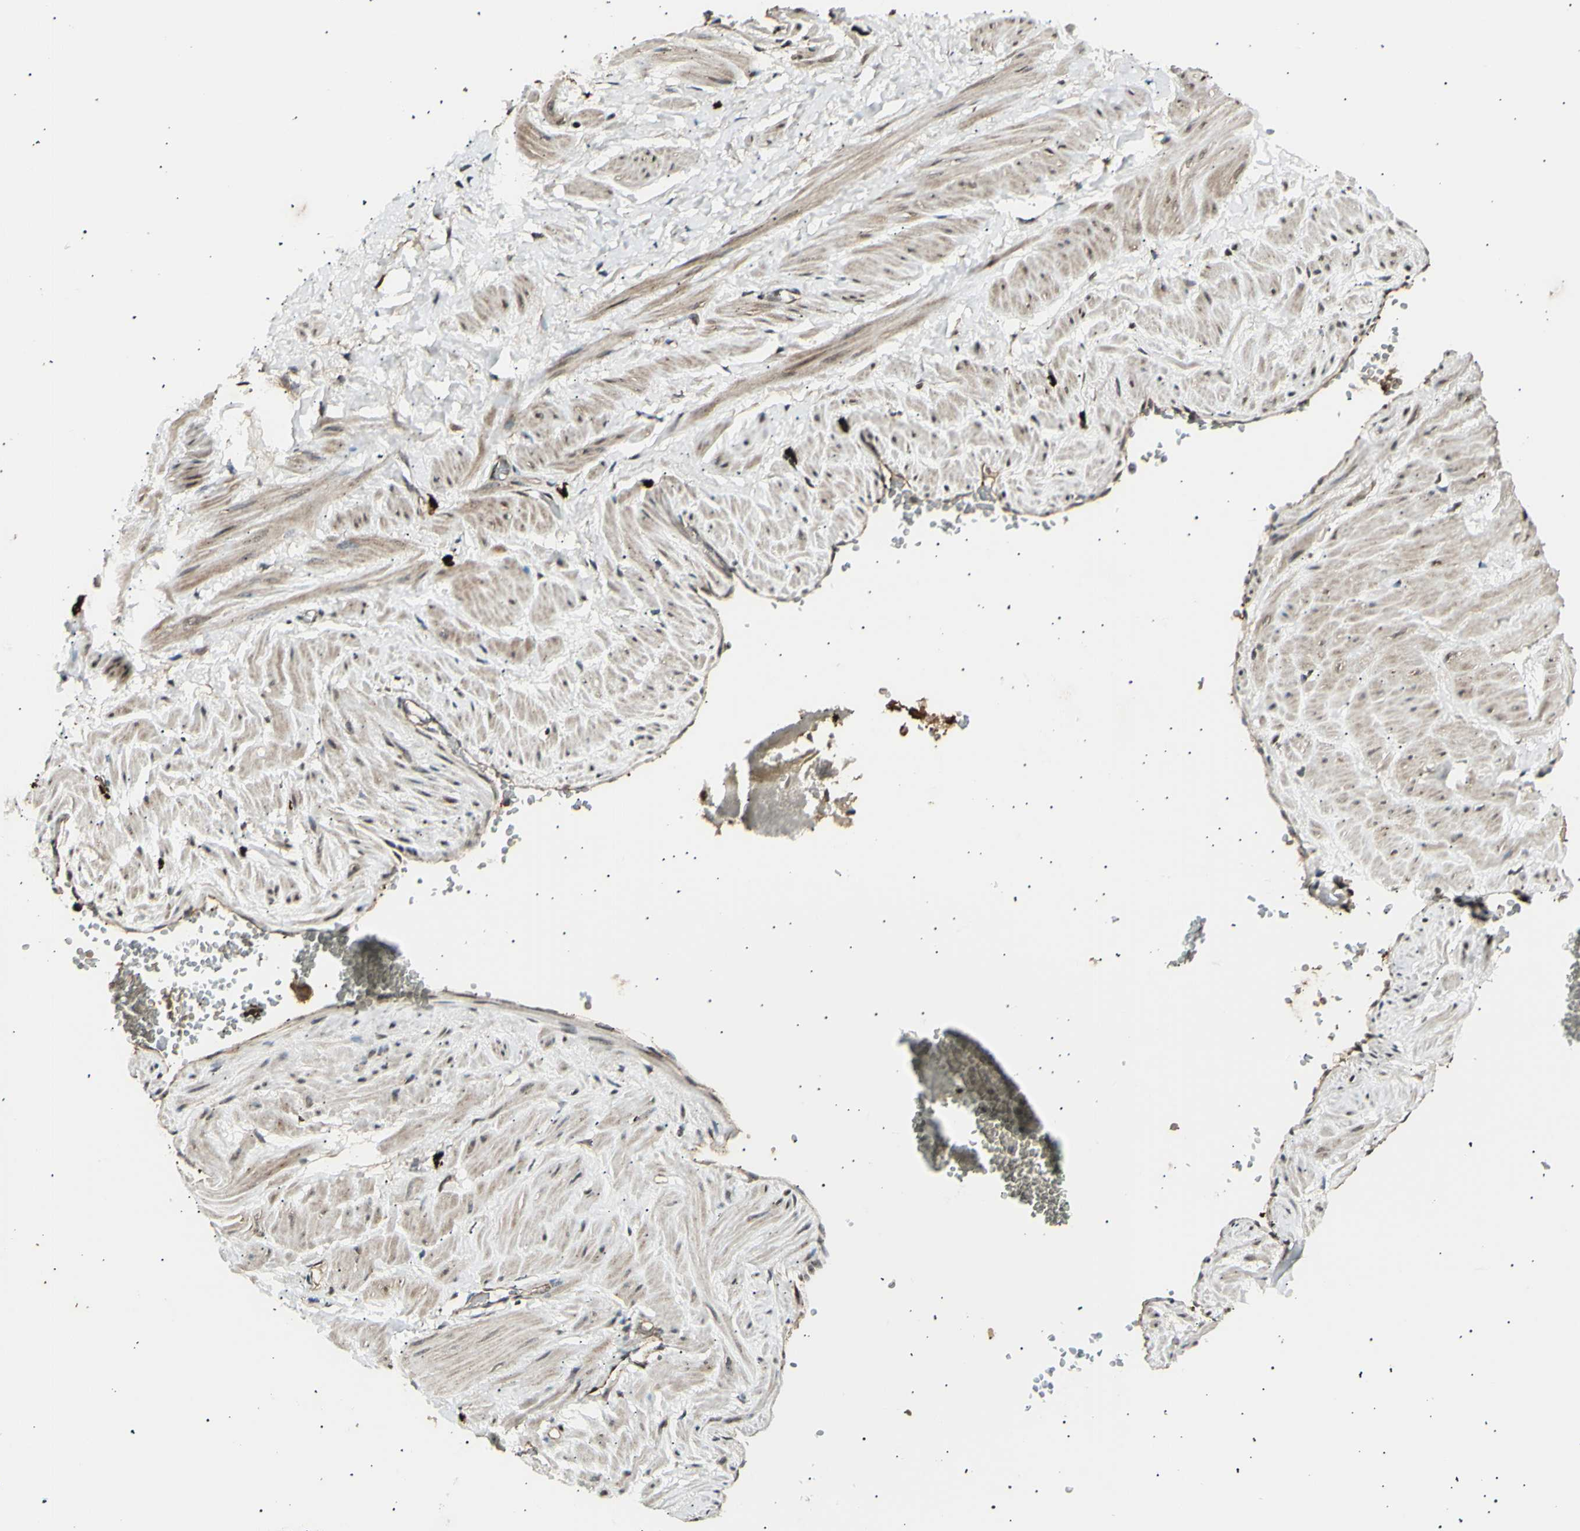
{"staining": {"intensity": "moderate", "quantity": ">75%", "location": "cytoplasmic/membranous"}, "tissue": "adipose tissue", "cell_type": "Adipocytes", "image_type": "normal", "snomed": [{"axis": "morphology", "description": "Normal tissue, NOS"}, {"axis": "topography", "description": "Soft tissue"}, {"axis": "topography", "description": "Vascular tissue"}], "caption": "High-power microscopy captured an IHC histopathology image of unremarkable adipose tissue, revealing moderate cytoplasmic/membranous staining in approximately >75% of adipocytes. The staining was performed using DAB (3,3'-diaminobenzidine), with brown indicating positive protein expression. Nuclei are stained blue with hematoxylin.", "gene": "NUAK2", "patient": {"sex": "female", "age": 35}}